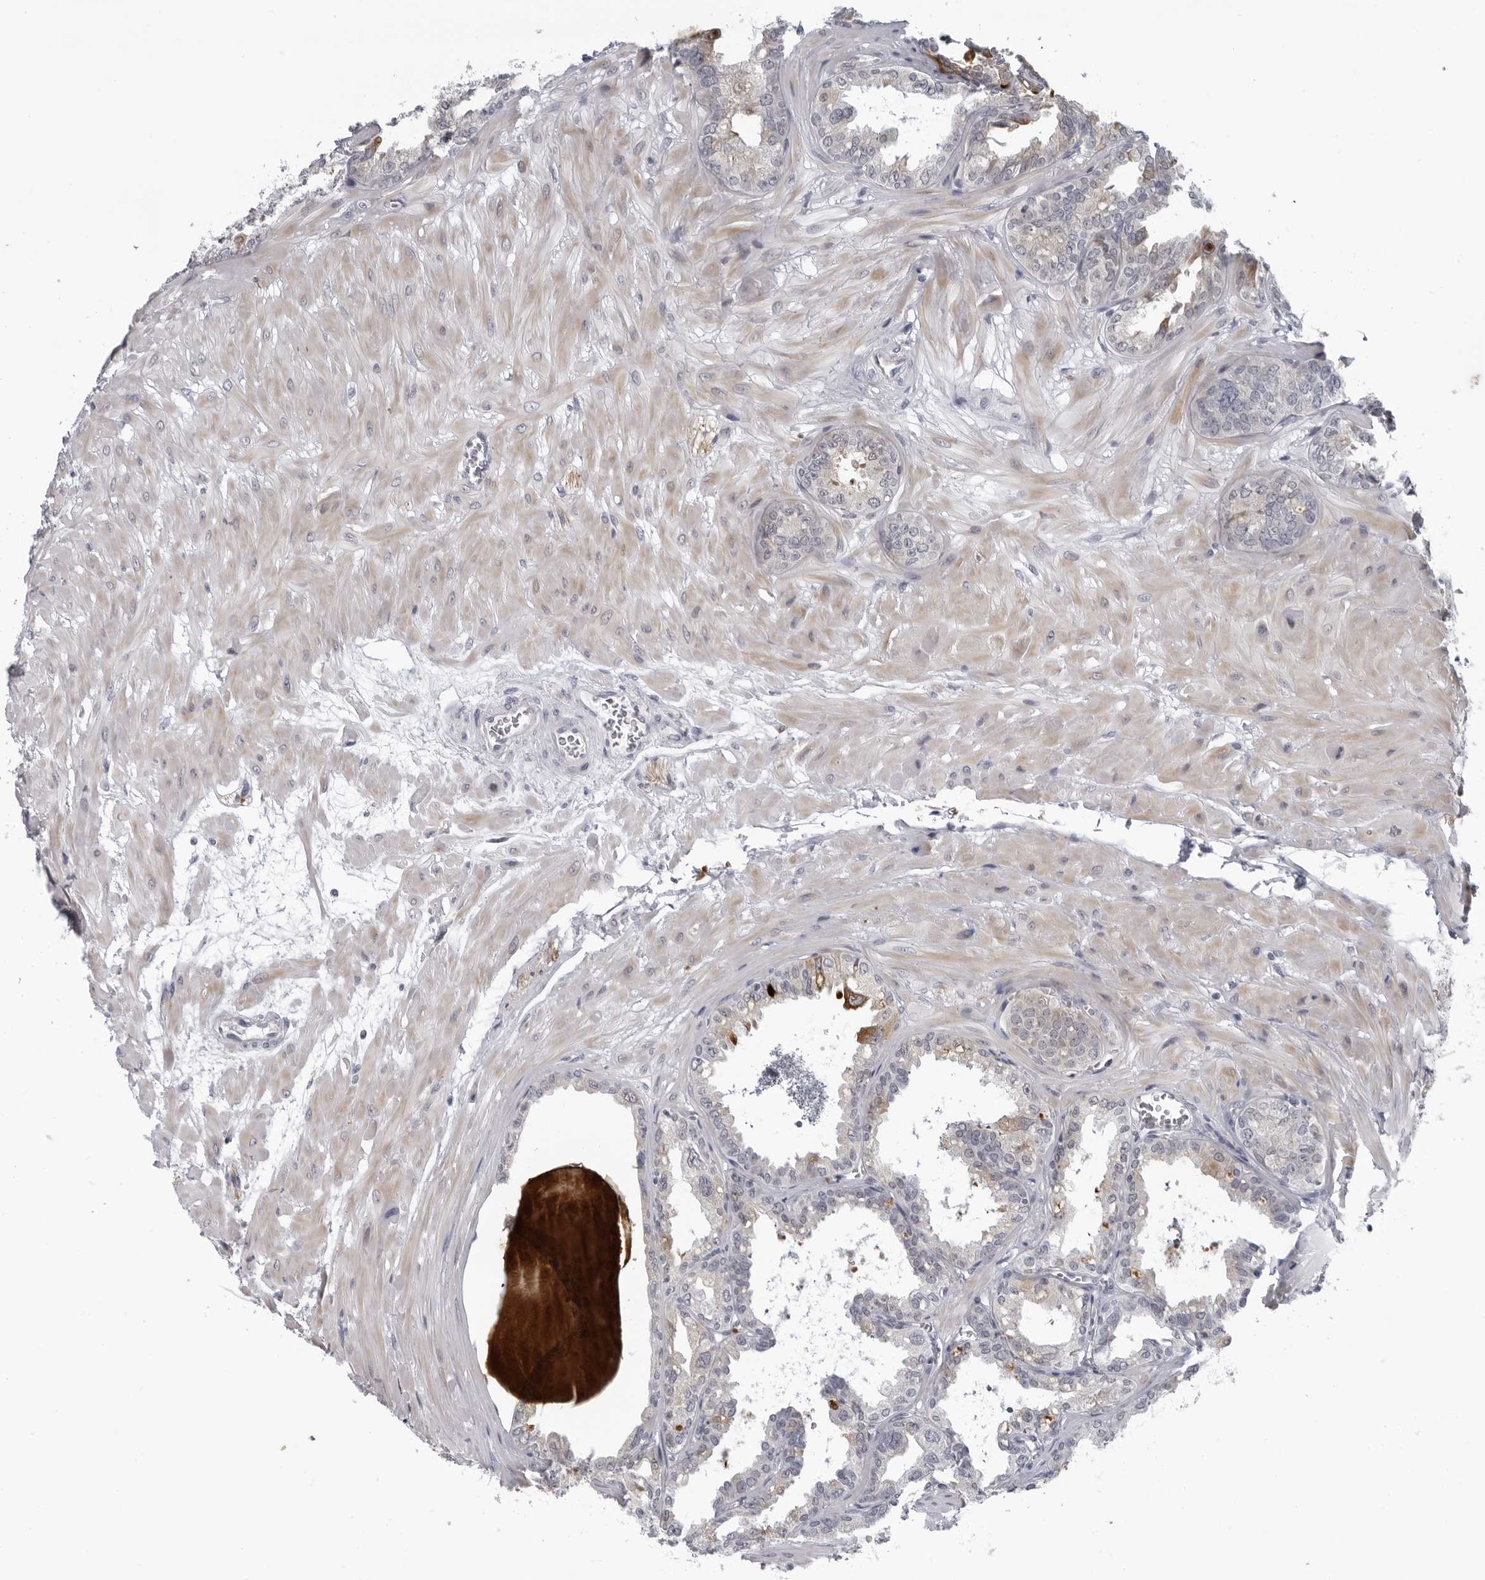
{"staining": {"intensity": "weak", "quantity": "25%-75%", "location": "cytoplasmic/membranous"}, "tissue": "seminal vesicle", "cell_type": "Glandular cells", "image_type": "normal", "snomed": [{"axis": "morphology", "description": "Normal tissue, NOS"}, {"axis": "topography", "description": "Prostate"}, {"axis": "topography", "description": "Seminal veicle"}], "caption": "A brown stain highlights weak cytoplasmic/membranous expression of a protein in glandular cells of unremarkable human seminal vesicle.", "gene": "OPLAH", "patient": {"sex": "male", "age": 51}}